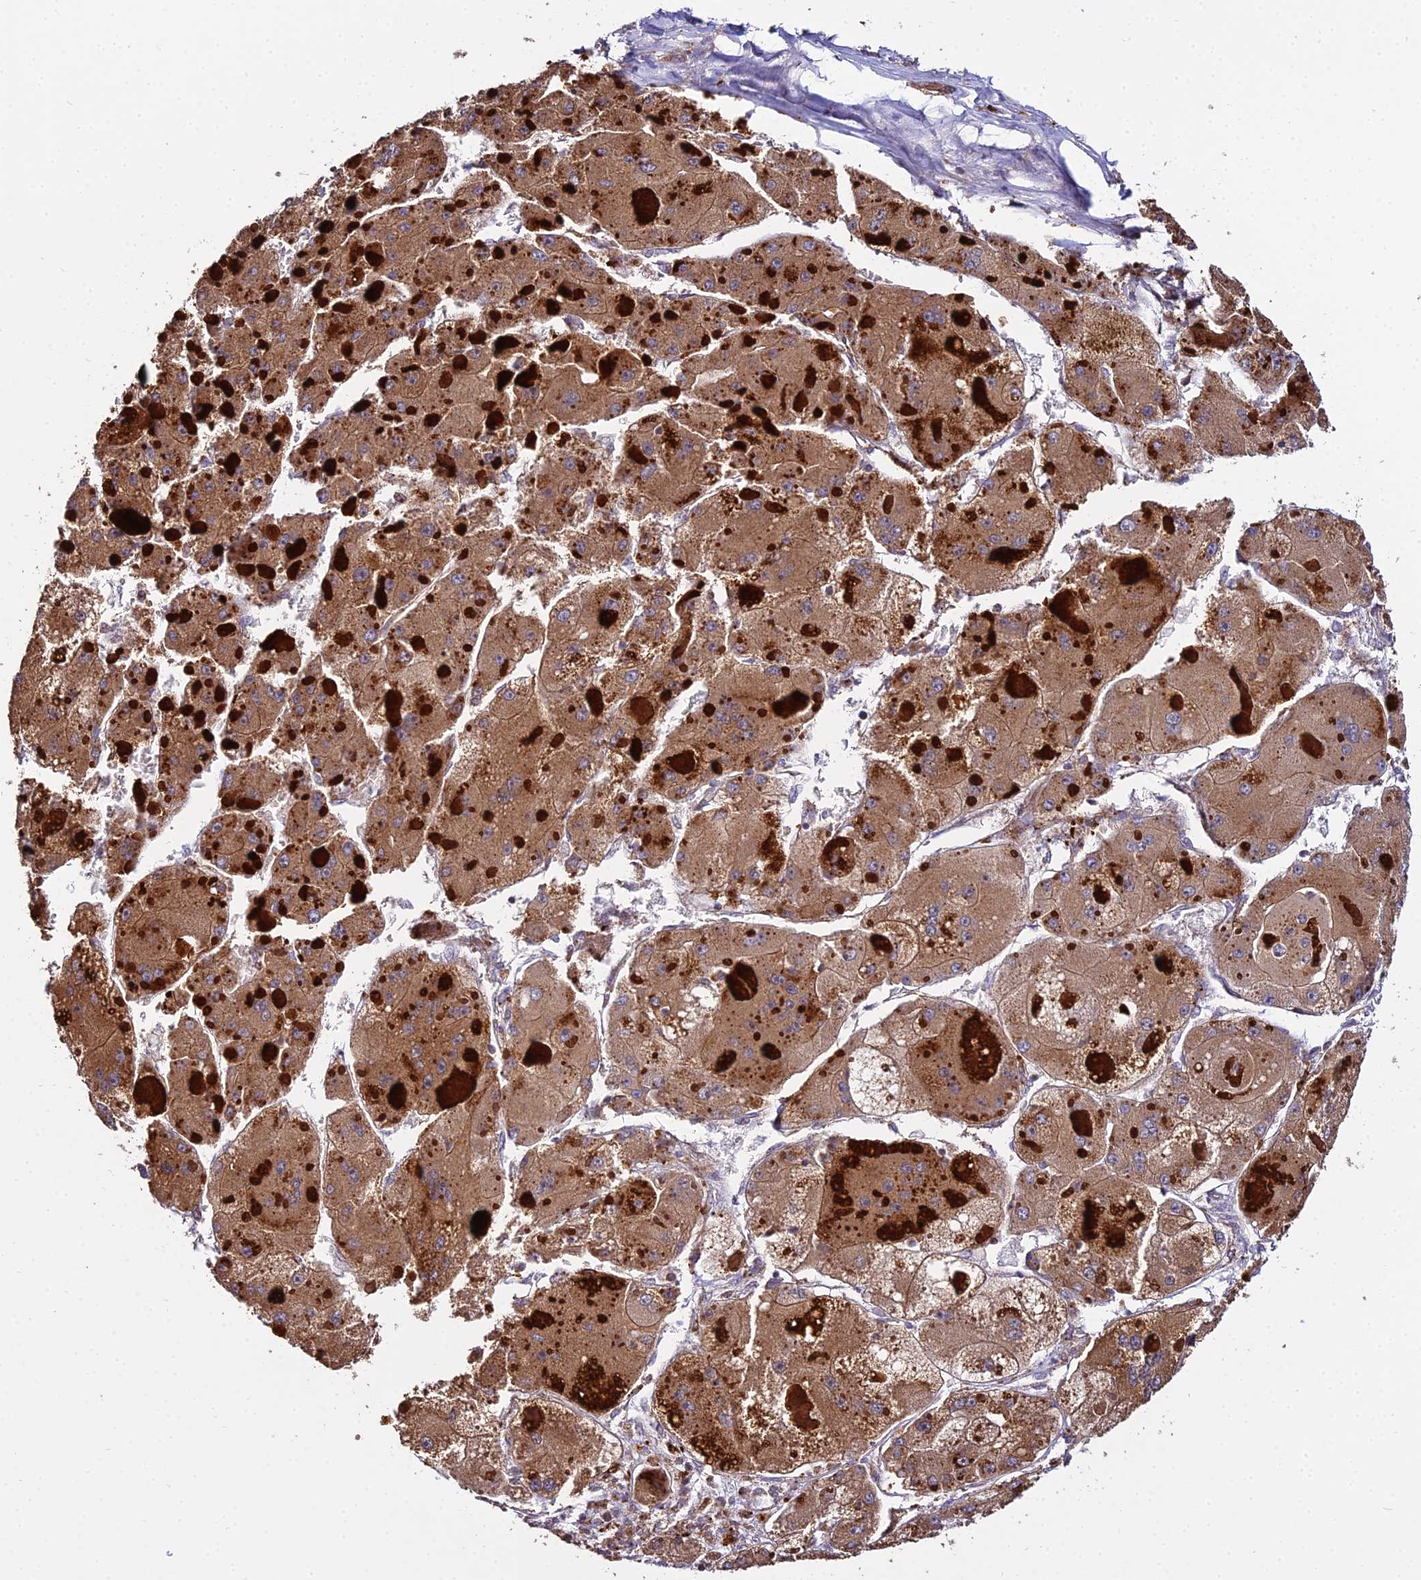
{"staining": {"intensity": "strong", "quantity": ">75%", "location": "cytoplasmic/membranous"}, "tissue": "liver cancer", "cell_type": "Tumor cells", "image_type": "cancer", "snomed": [{"axis": "morphology", "description": "Carcinoma, Hepatocellular, NOS"}, {"axis": "topography", "description": "Liver"}], "caption": "Protein staining of liver hepatocellular carcinoma tissue shows strong cytoplasmic/membranous positivity in approximately >75% of tumor cells.", "gene": "PEX19", "patient": {"sex": "female", "age": 73}}